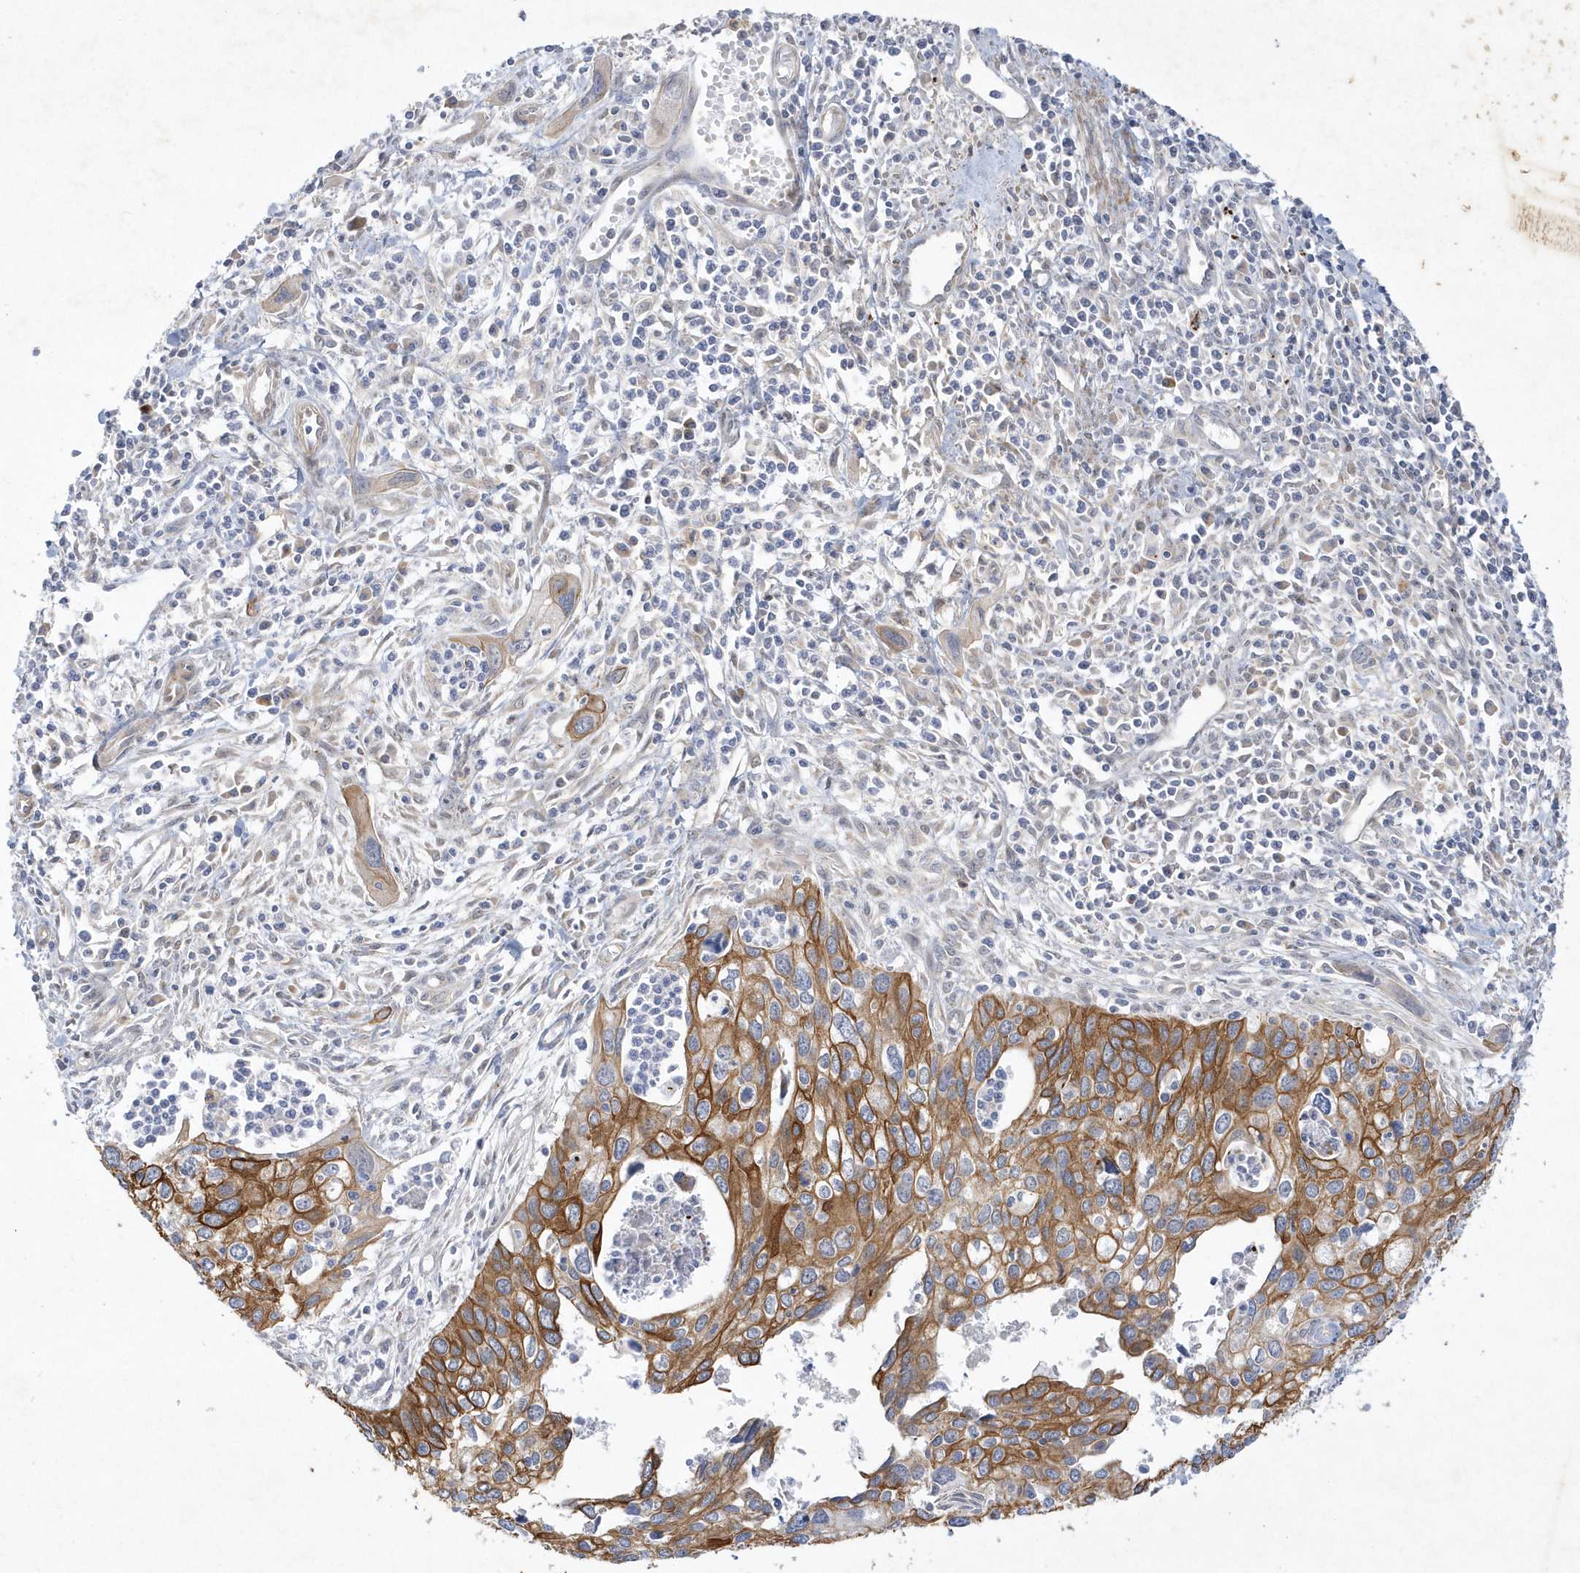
{"staining": {"intensity": "moderate", "quantity": ">75%", "location": "cytoplasmic/membranous"}, "tissue": "cervical cancer", "cell_type": "Tumor cells", "image_type": "cancer", "snomed": [{"axis": "morphology", "description": "Squamous cell carcinoma, NOS"}, {"axis": "topography", "description": "Cervix"}], "caption": "IHC (DAB) staining of human cervical cancer (squamous cell carcinoma) demonstrates moderate cytoplasmic/membranous protein positivity in about >75% of tumor cells.", "gene": "LARS1", "patient": {"sex": "female", "age": 55}}